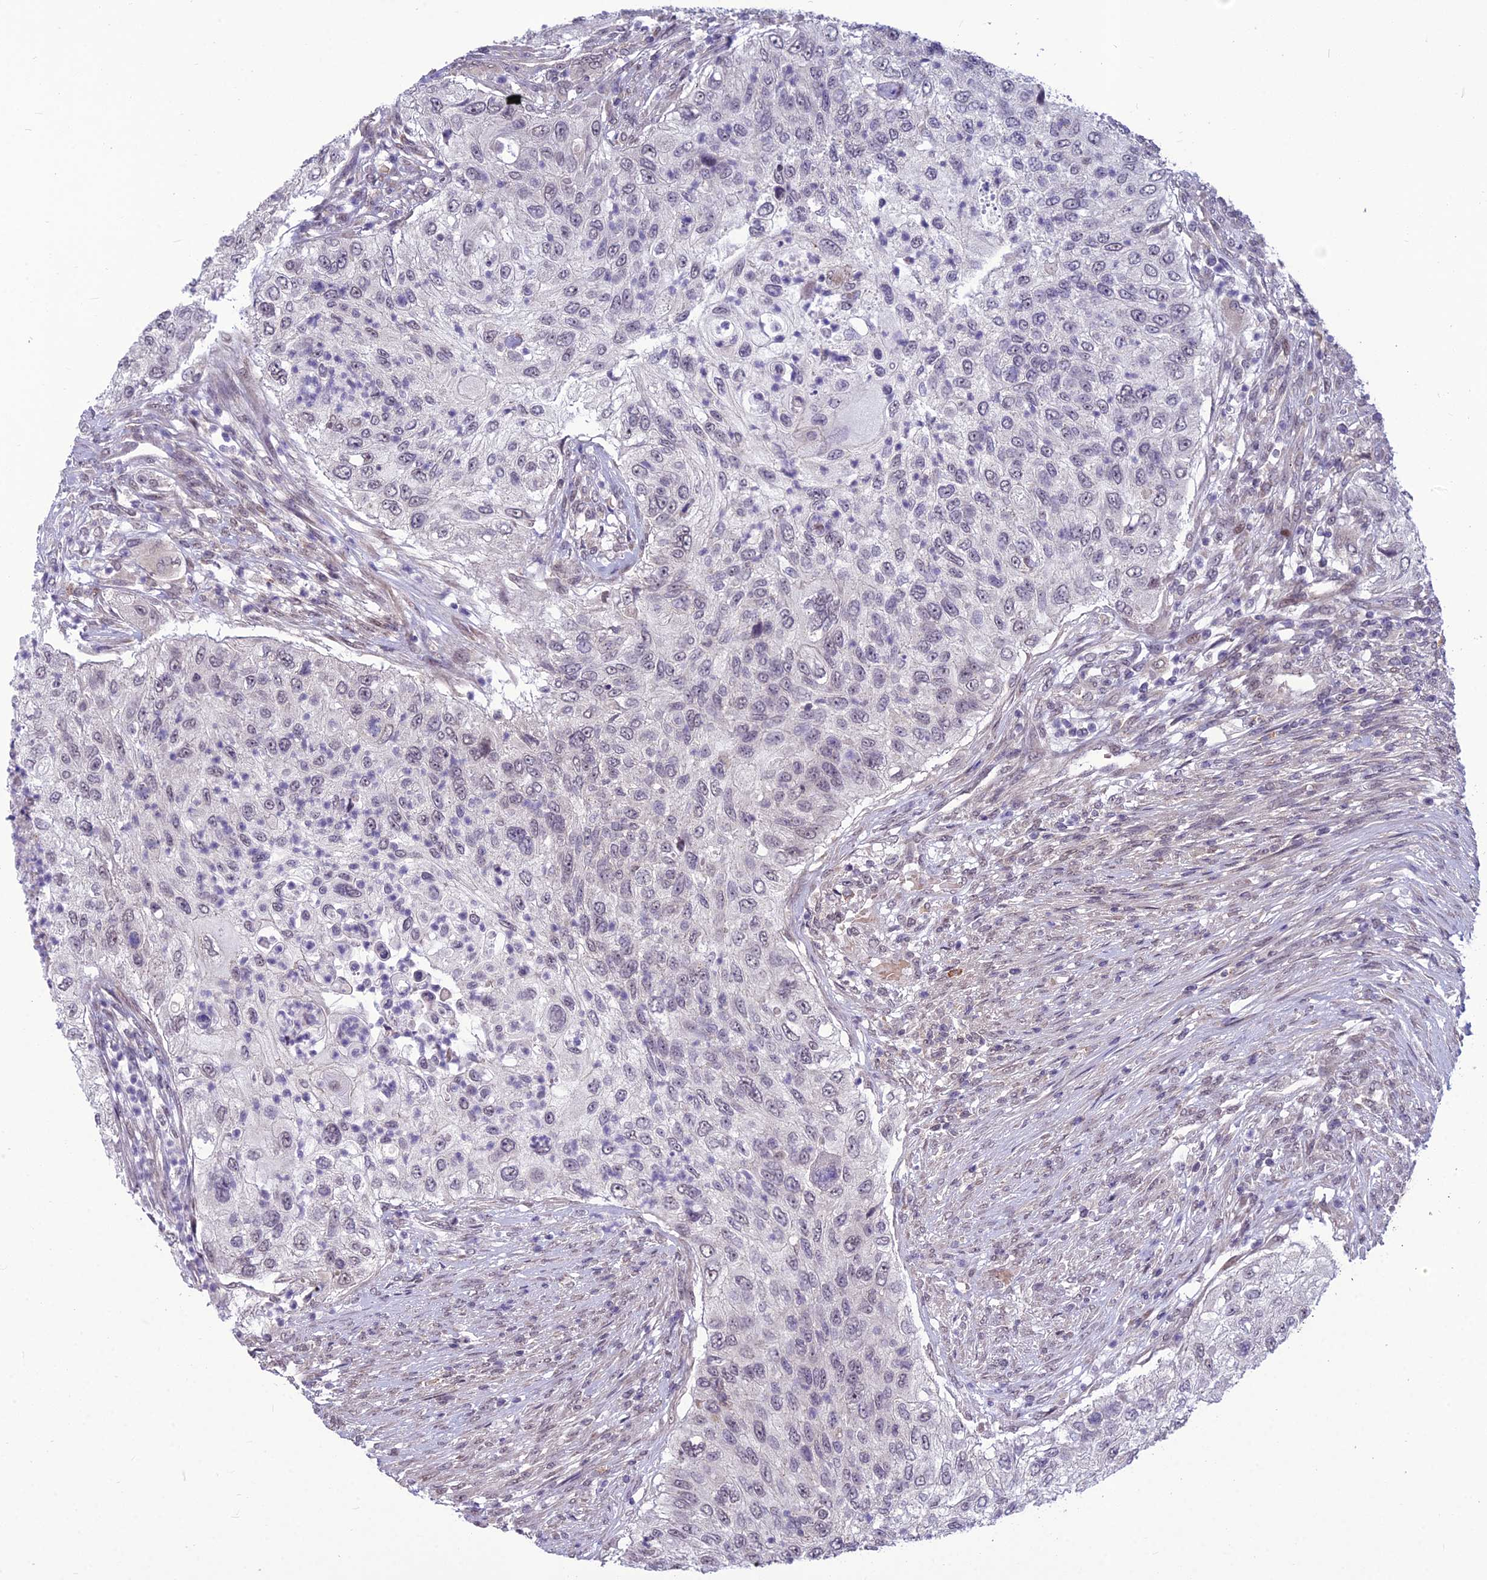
{"staining": {"intensity": "negative", "quantity": "none", "location": "none"}, "tissue": "urothelial cancer", "cell_type": "Tumor cells", "image_type": "cancer", "snomed": [{"axis": "morphology", "description": "Urothelial carcinoma, High grade"}, {"axis": "topography", "description": "Urinary bladder"}], "caption": "An IHC image of high-grade urothelial carcinoma is shown. There is no staining in tumor cells of high-grade urothelial carcinoma.", "gene": "FBRS", "patient": {"sex": "female", "age": 60}}